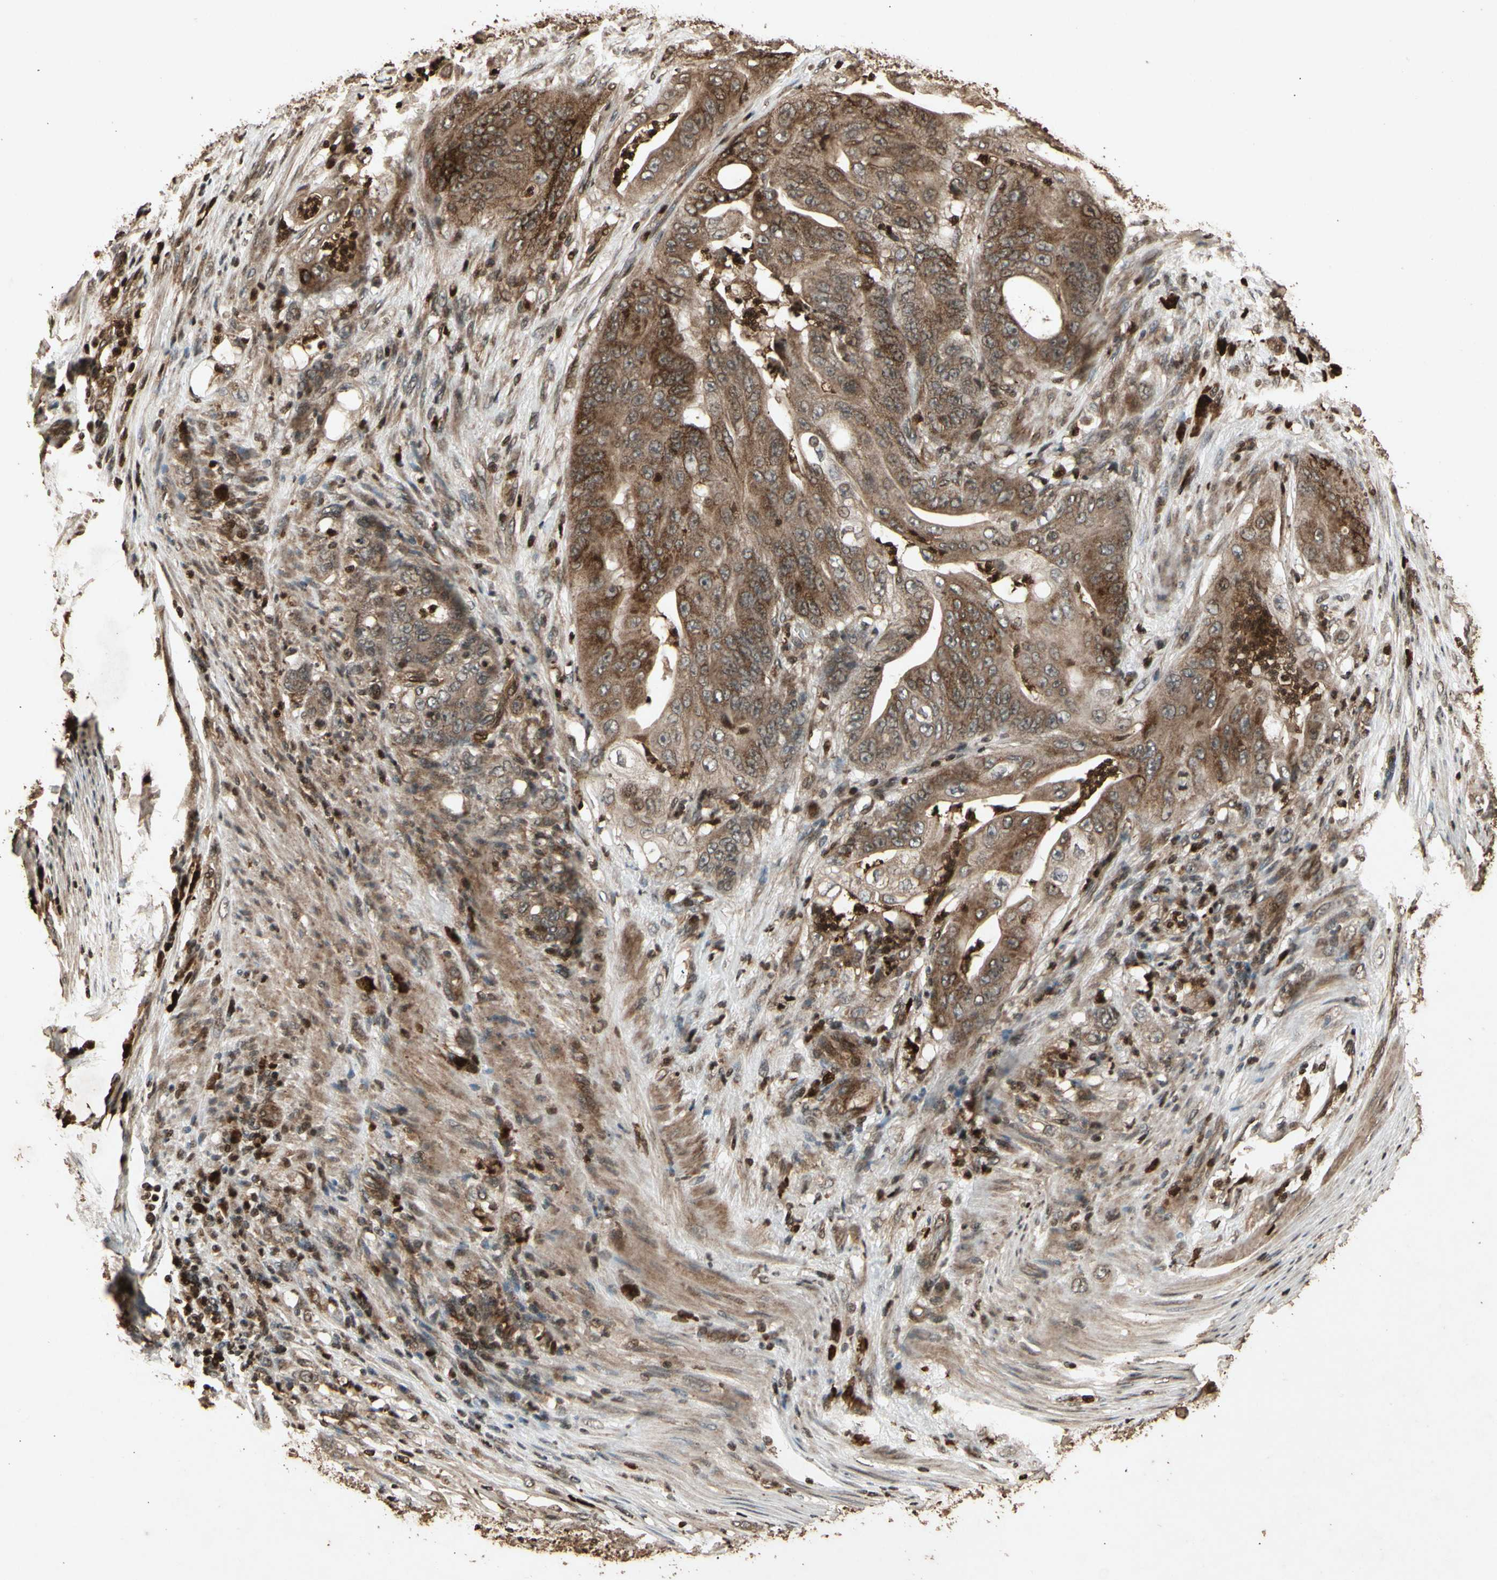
{"staining": {"intensity": "moderate", "quantity": ">75%", "location": "cytoplasmic/membranous"}, "tissue": "stomach cancer", "cell_type": "Tumor cells", "image_type": "cancer", "snomed": [{"axis": "morphology", "description": "Adenocarcinoma, NOS"}, {"axis": "topography", "description": "Stomach"}], "caption": "Tumor cells reveal medium levels of moderate cytoplasmic/membranous expression in approximately >75% of cells in human stomach cancer (adenocarcinoma). The protein is shown in brown color, while the nuclei are stained blue.", "gene": "GLRX", "patient": {"sex": "female", "age": 73}}